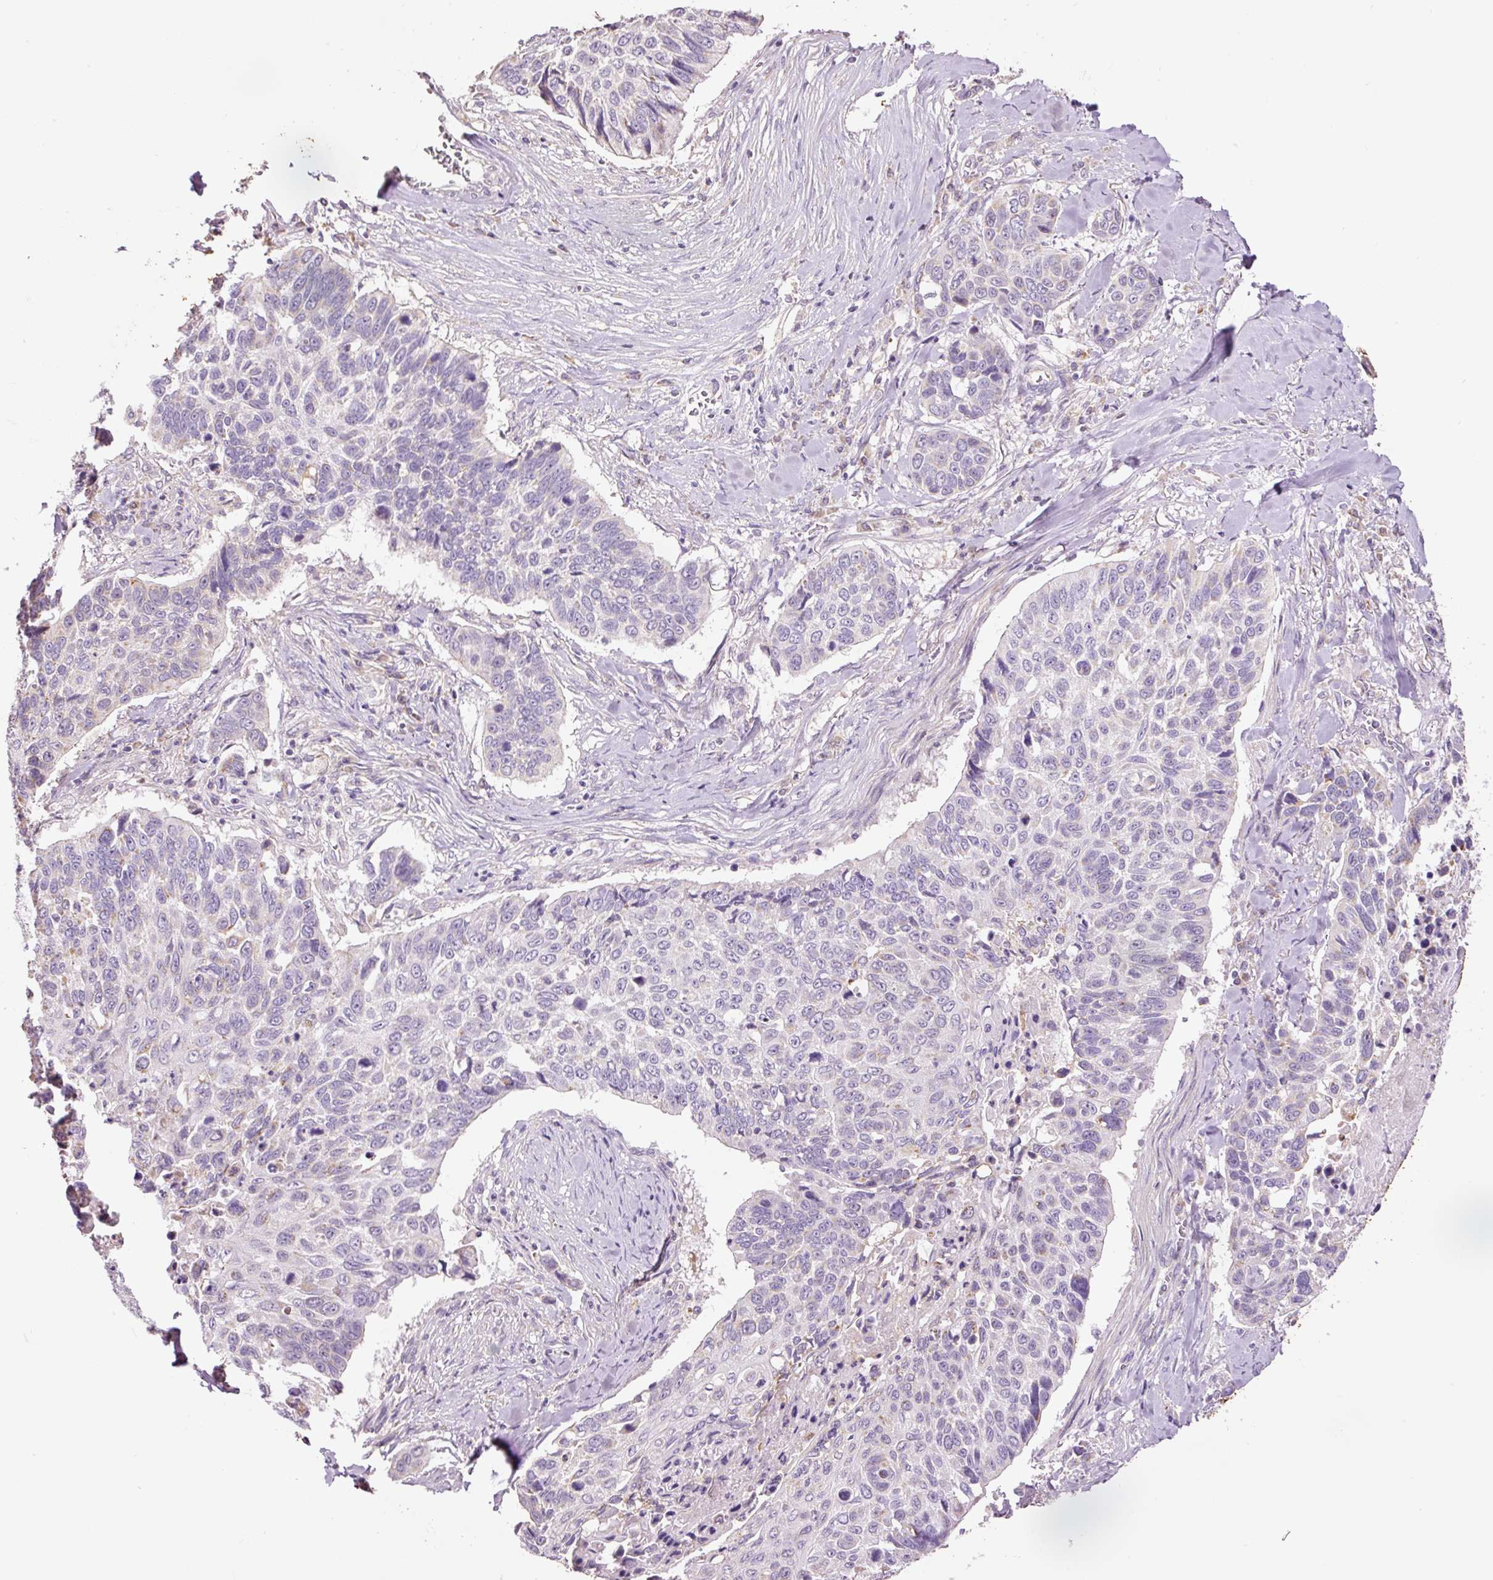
{"staining": {"intensity": "negative", "quantity": "none", "location": "none"}, "tissue": "lung cancer", "cell_type": "Tumor cells", "image_type": "cancer", "snomed": [{"axis": "morphology", "description": "Squamous cell carcinoma, NOS"}, {"axis": "topography", "description": "Lung"}], "caption": "Tumor cells show no significant staining in lung squamous cell carcinoma.", "gene": "PRDX5", "patient": {"sex": "male", "age": 62}}